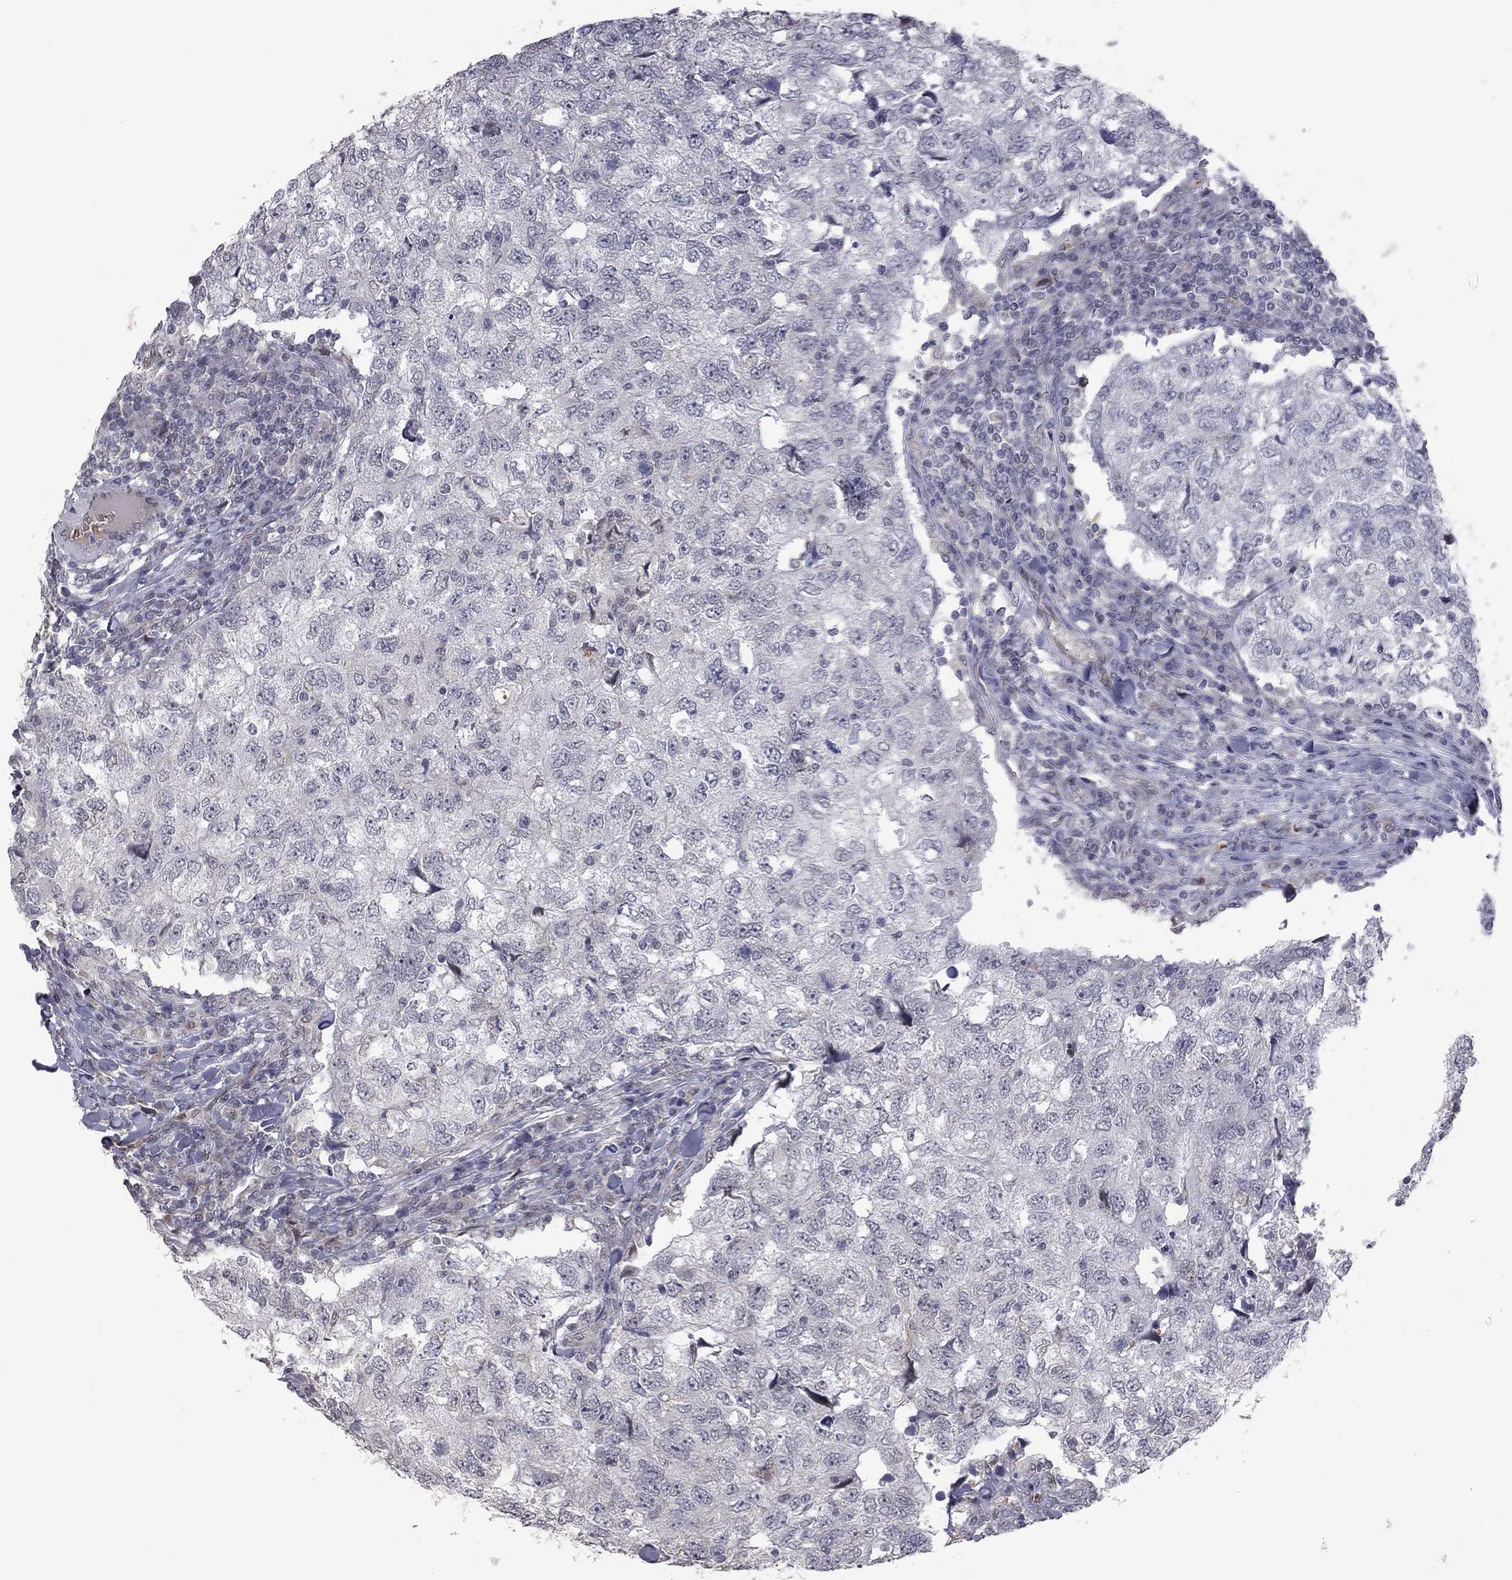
{"staining": {"intensity": "negative", "quantity": "none", "location": "none"}, "tissue": "breast cancer", "cell_type": "Tumor cells", "image_type": "cancer", "snomed": [{"axis": "morphology", "description": "Duct carcinoma"}, {"axis": "topography", "description": "Breast"}], "caption": "A micrograph of breast cancer (intraductal carcinoma) stained for a protein demonstrates no brown staining in tumor cells. The staining is performed using DAB brown chromogen with nuclei counter-stained in using hematoxylin.", "gene": "MC3R", "patient": {"sex": "female", "age": 30}}